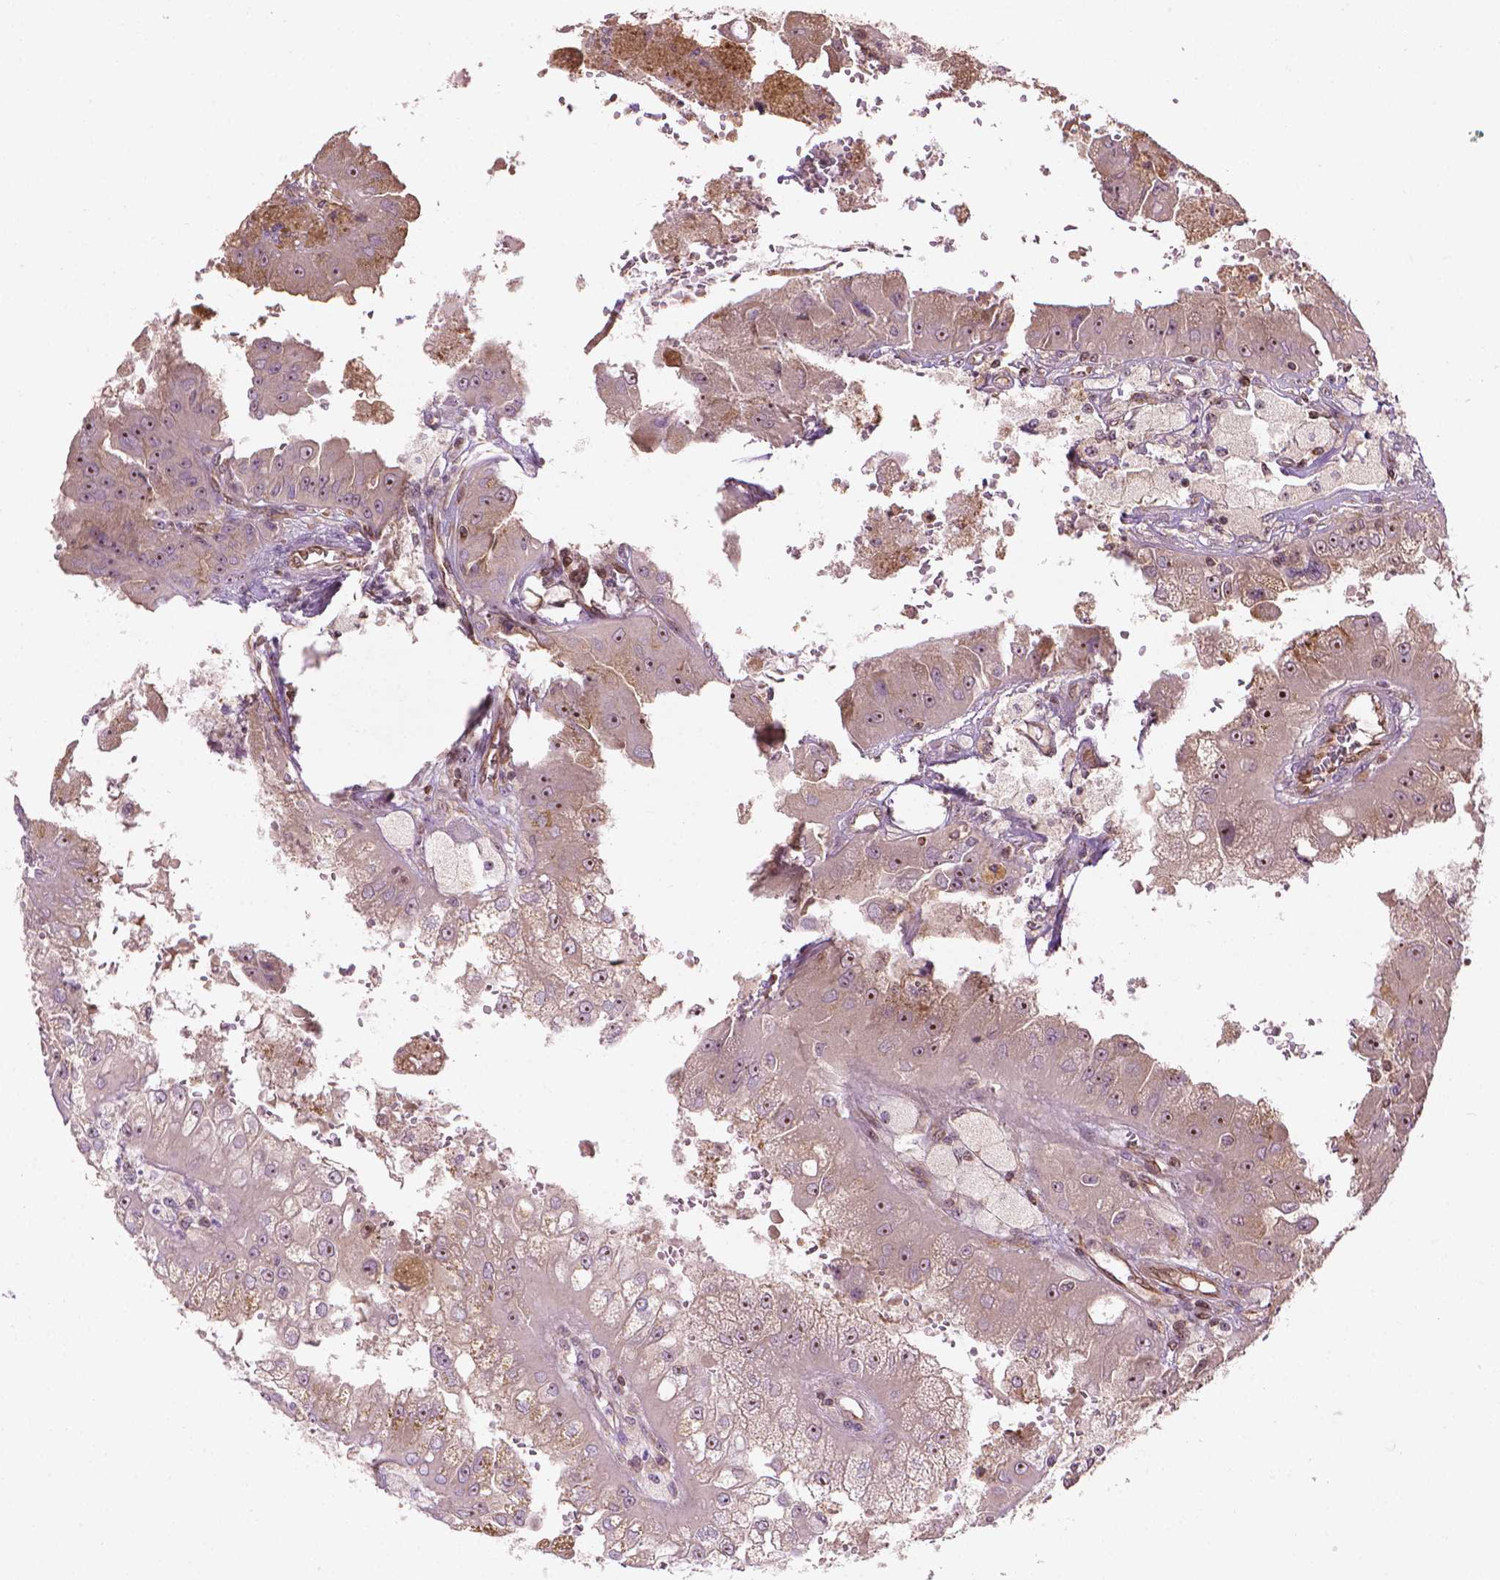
{"staining": {"intensity": "moderate", "quantity": "25%-75%", "location": "nuclear"}, "tissue": "renal cancer", "cell_type": "Tumor cells", "image_type": "cancer", "snomed": [{"axis": "morphology", "description": "Adenocarcinoma, NOS"}, {"axis": "topography", "description": "Kidney"}], "caption": "The immunohistochemical stain labels moderate nuclear expression in tumor cells of renal cancer tissue. Using DAB (brown) and hematoxylin (blue) stains, captured at high magnification using brightfield microscopy.", "gene": "SMC2", "patient": {"sex": "male", "age": 58}}